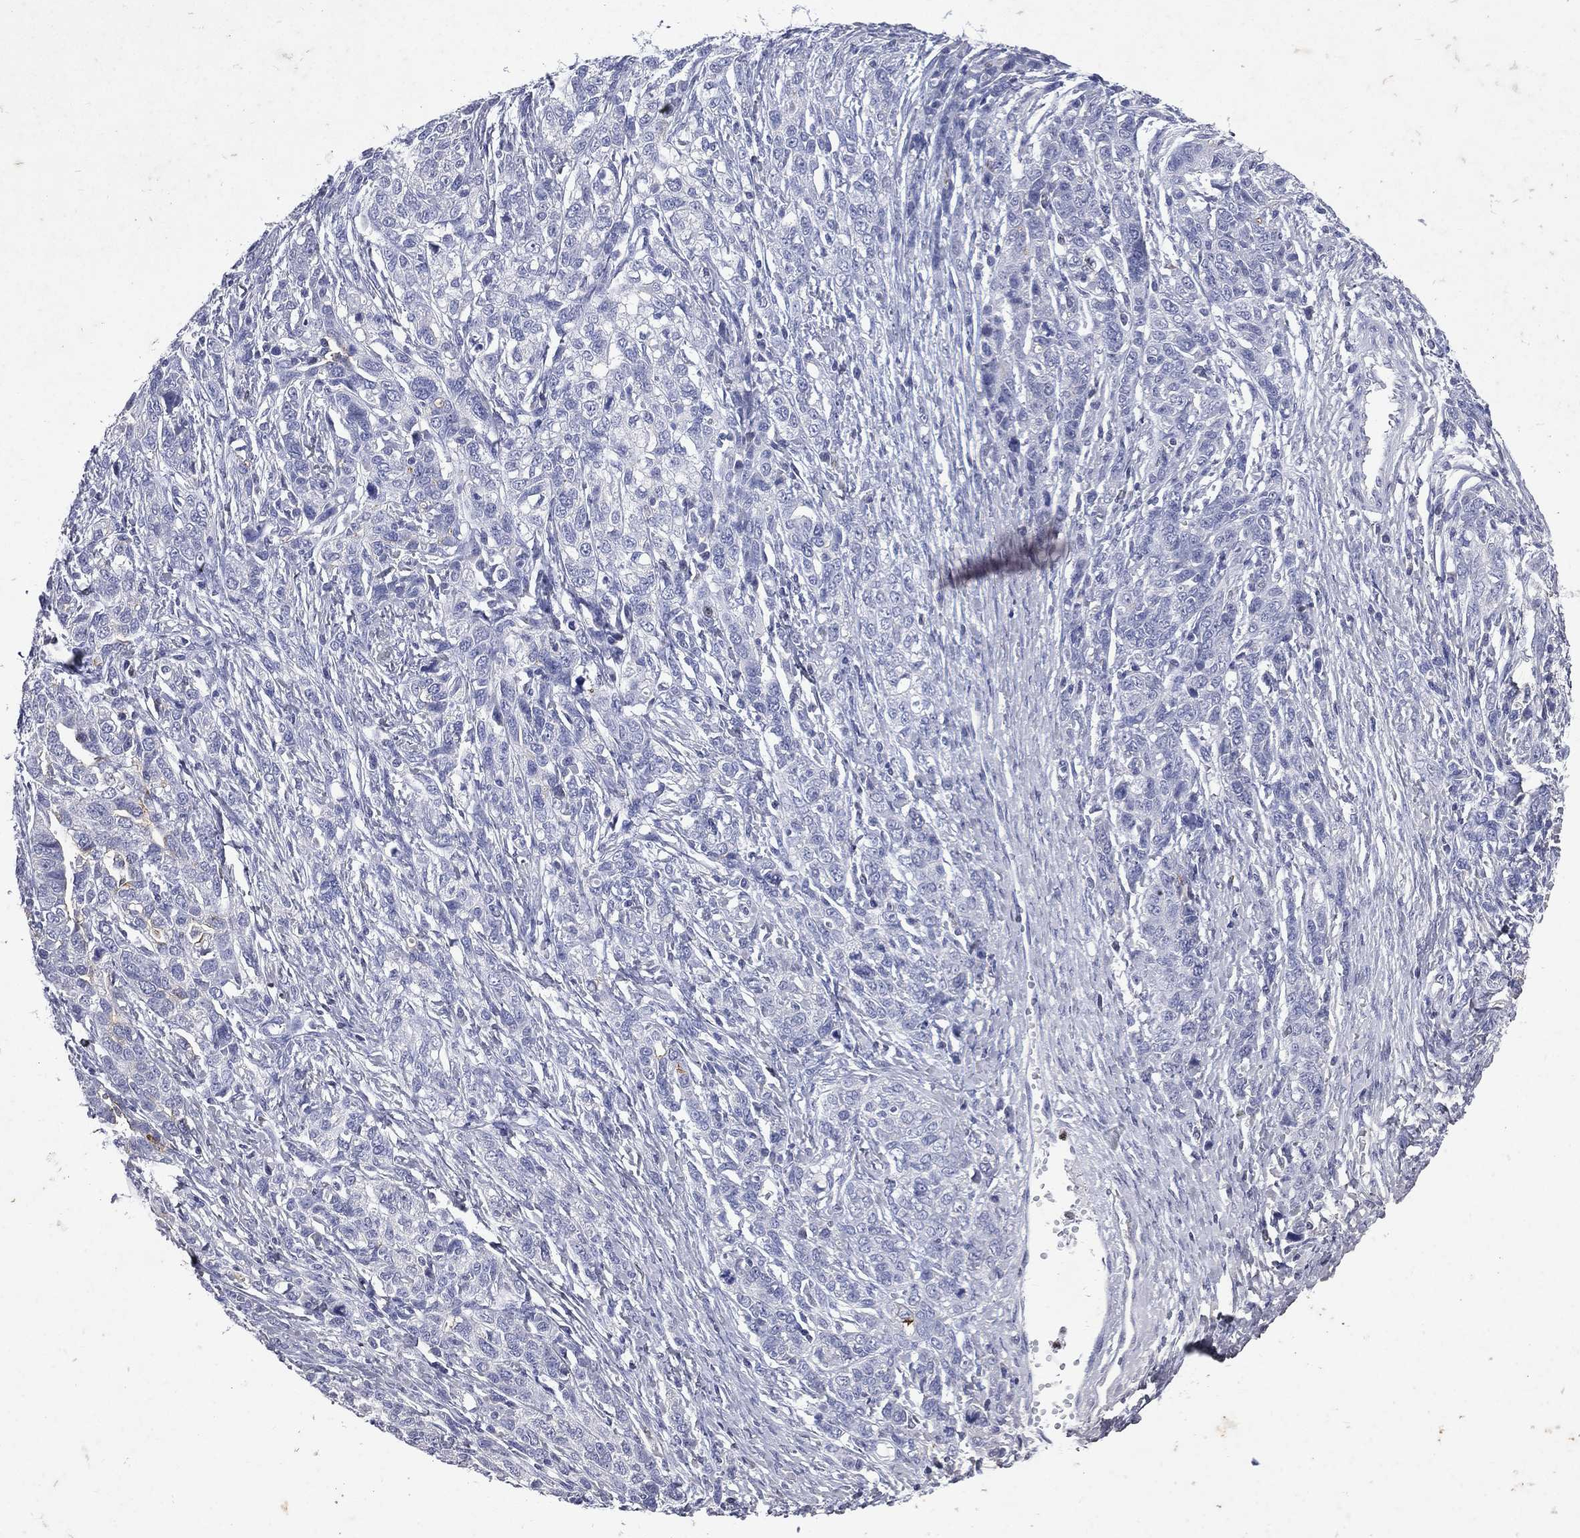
{"staining": {"intensity": "negative", "quantity": "none", "location": "none"}, "tissue": "ovarian cancer", "cell_type": "Tumor cells", "image_type": "cancer", "snomed": [{"axis": "morphology", "description": "Cystadenocarcinoma, serous, NOS"}, {"axis": "topography", "description": "Ovary"}], "caption": "Immunohistochemical staining of ovarian cancer (serous cystadenocarcinoma) displays no significant expression in tumor cells.", "gene": "SLC34A2", "patient": {"sex": "female", "age": 71}}